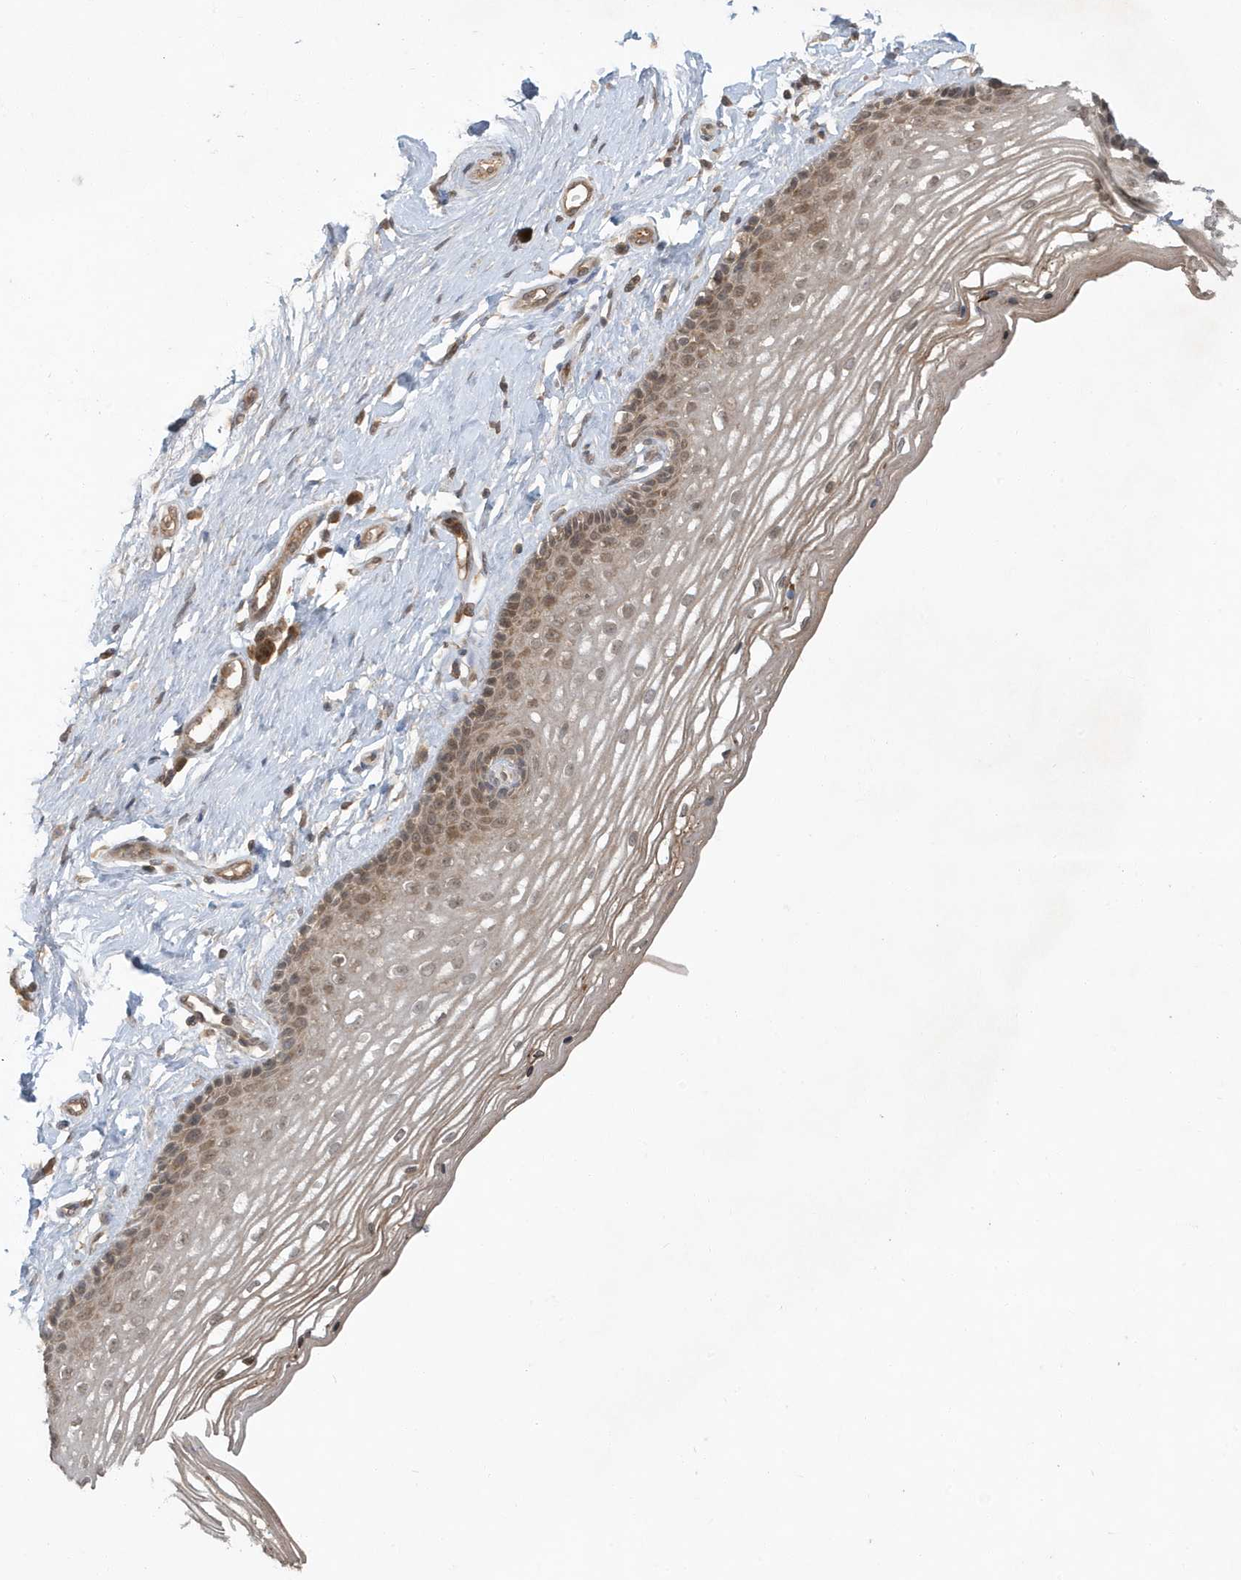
{"staining": {"intensity": "moderate", "quantity": ">75%", "location": "cytoplasmic/membranous,nuclear"}, "tissue": "vagina", "cell_type": "Squamous epithelial cells", "image_type": "normal", "snomed": [{"axis": "morphology", "description": "Normal tissue, NOS"}, {"axis": "topography", "description": "Vagina"}], "caption": "Immunohistochemistry (DAB) staining of normal vagina shows moderate cytoplasmic/membranous,nuclear protein positivity in about >75% of squamous epithelial cells.", "gene": "ABCB9", "patient": {"sex": "female", "age": 46}}